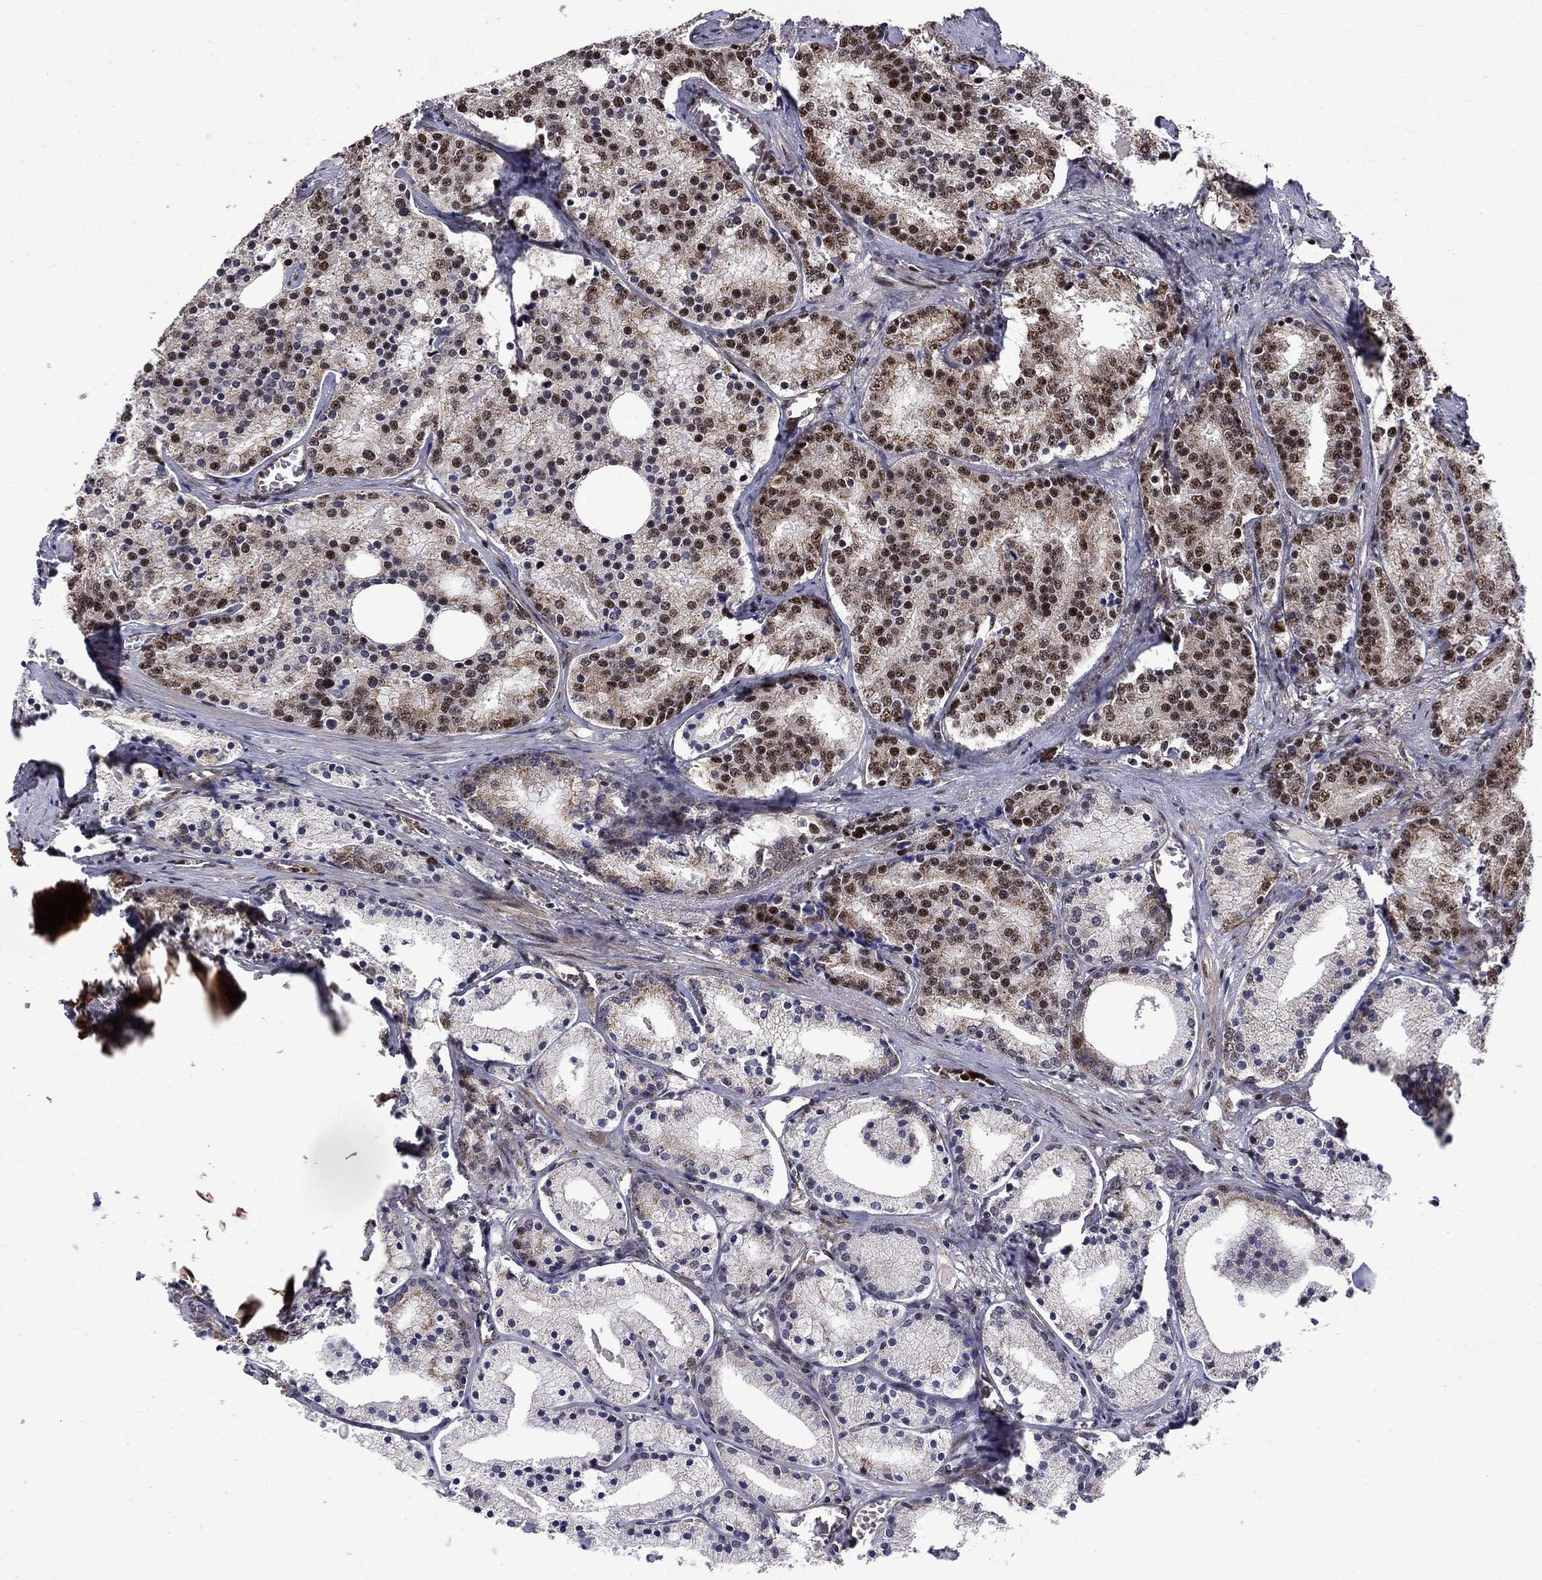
{"staining": {"intensity": "moderate", "quantity": "25%-75%", "location": "cytoplasmic/membranous,nuclear"}, "tissue": "prostate cancer", "cell_type": "Tumor cells", "image_type": "cancer", "snomed": [{"axis": "morphology", "description": "Adenocarcinoma, NOS"}, {"axis": "topography", "description": "Prostate"}], "caption": "Immunohistochemical staining of human prostate cancer displays moderate cytoplasmic/membranous and nuclear protein expression in approximately 25%-75% of tumor cells. (Brightfield microscopy of DAB IHC at high magnification).", "gene": "KPNA3", "patient": {"sex": "male", "age": 69}}